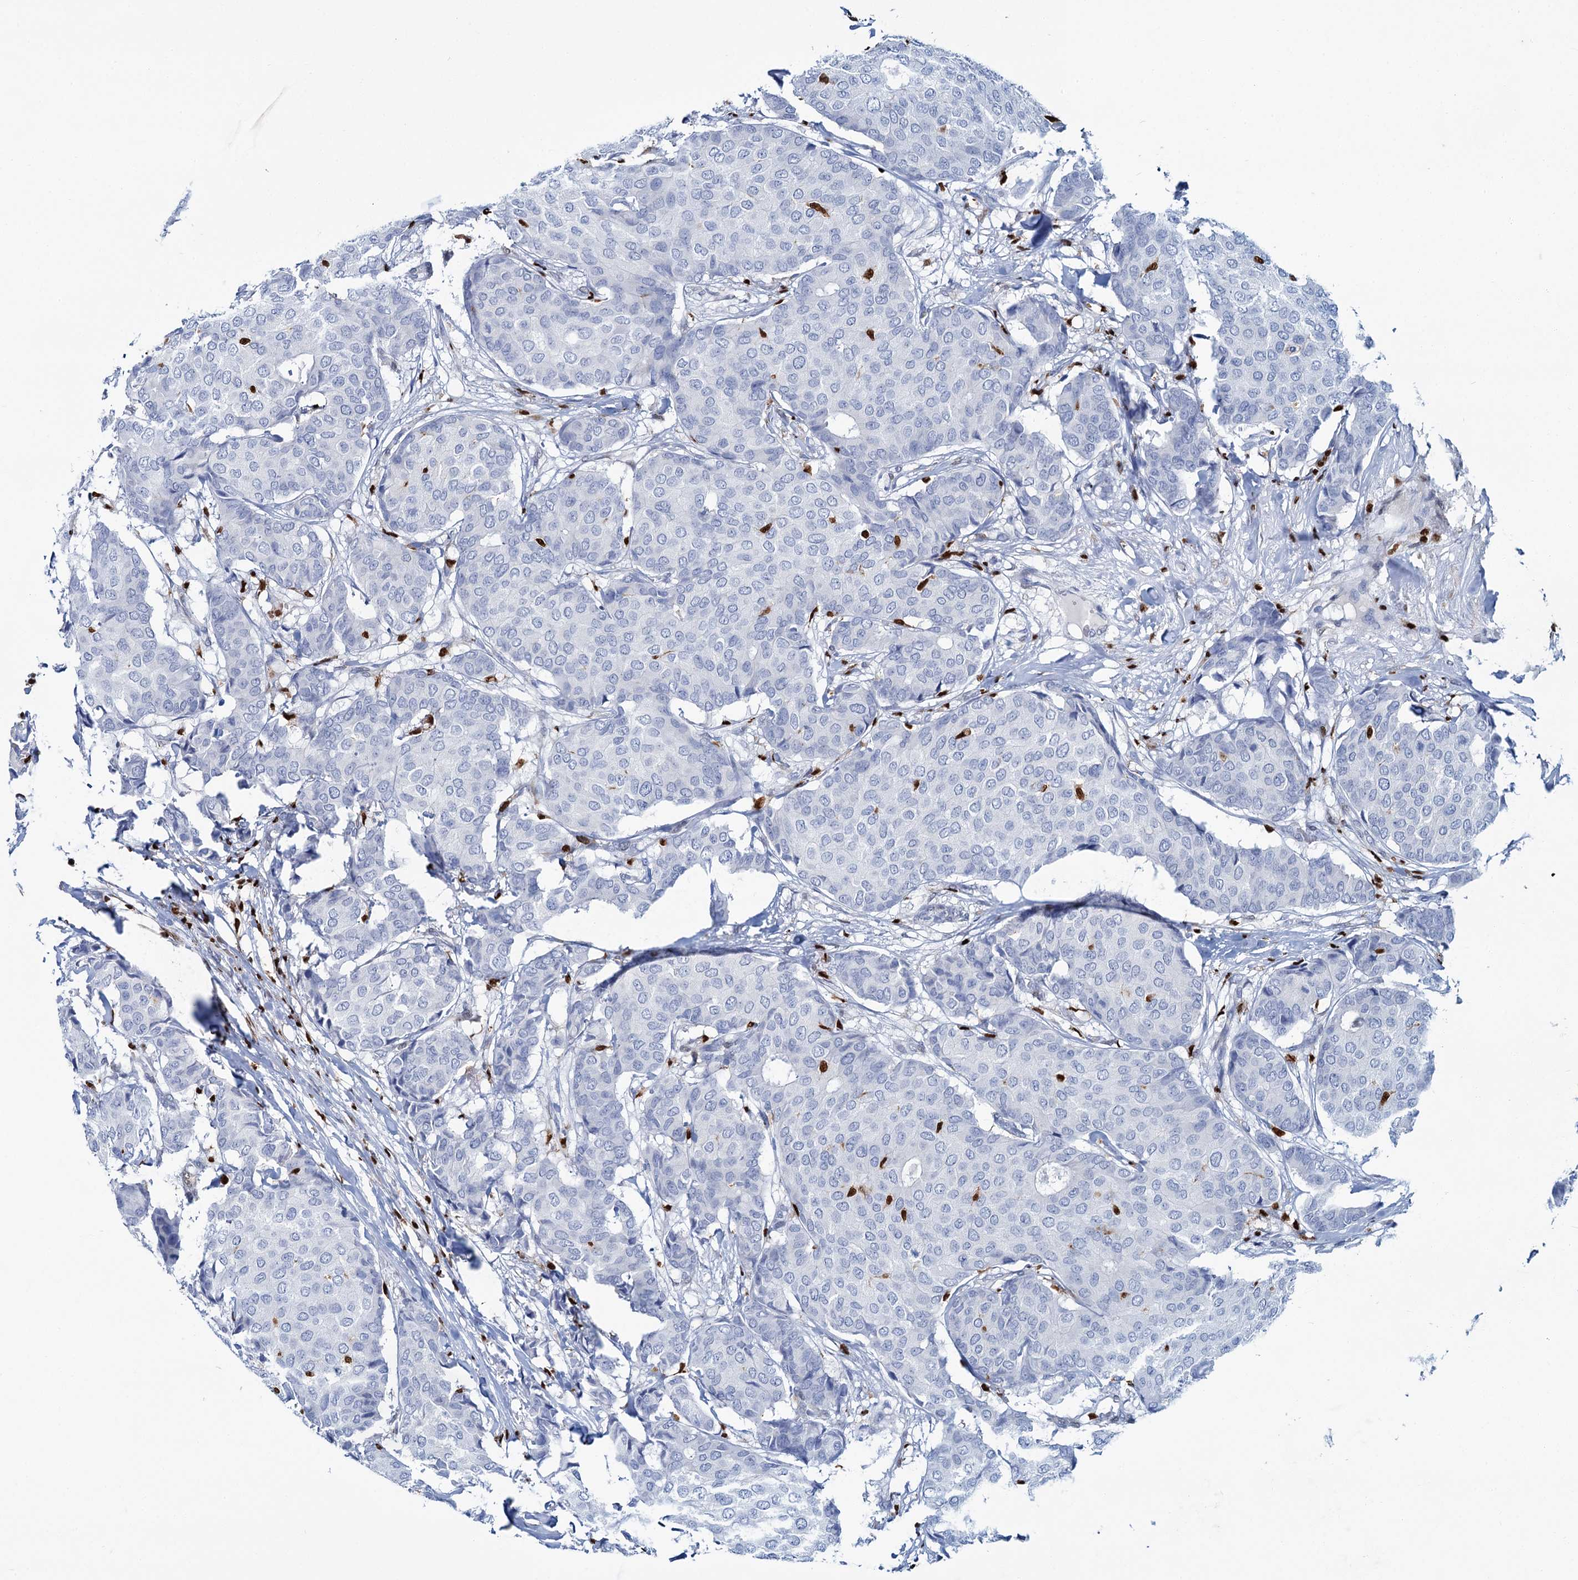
{"staining": {"intensity": "negative", "quantity": "none", "location": "none"}, "tissue": "breast cancer", "cell_type": "Tumor cells", "image_type": "cancer", "snomed": [{"axis": "morphology", "description": "Duct carcinoma"}, {"axis": "topography", "description": "Breast"}], "caption": "This is an IHC histopathology image of human infiltrating ductal carcinoma (breast). There is no positivity in tumor cells.", "gene": "CELF2", "patient": {"sex": "female", "age": 75}}